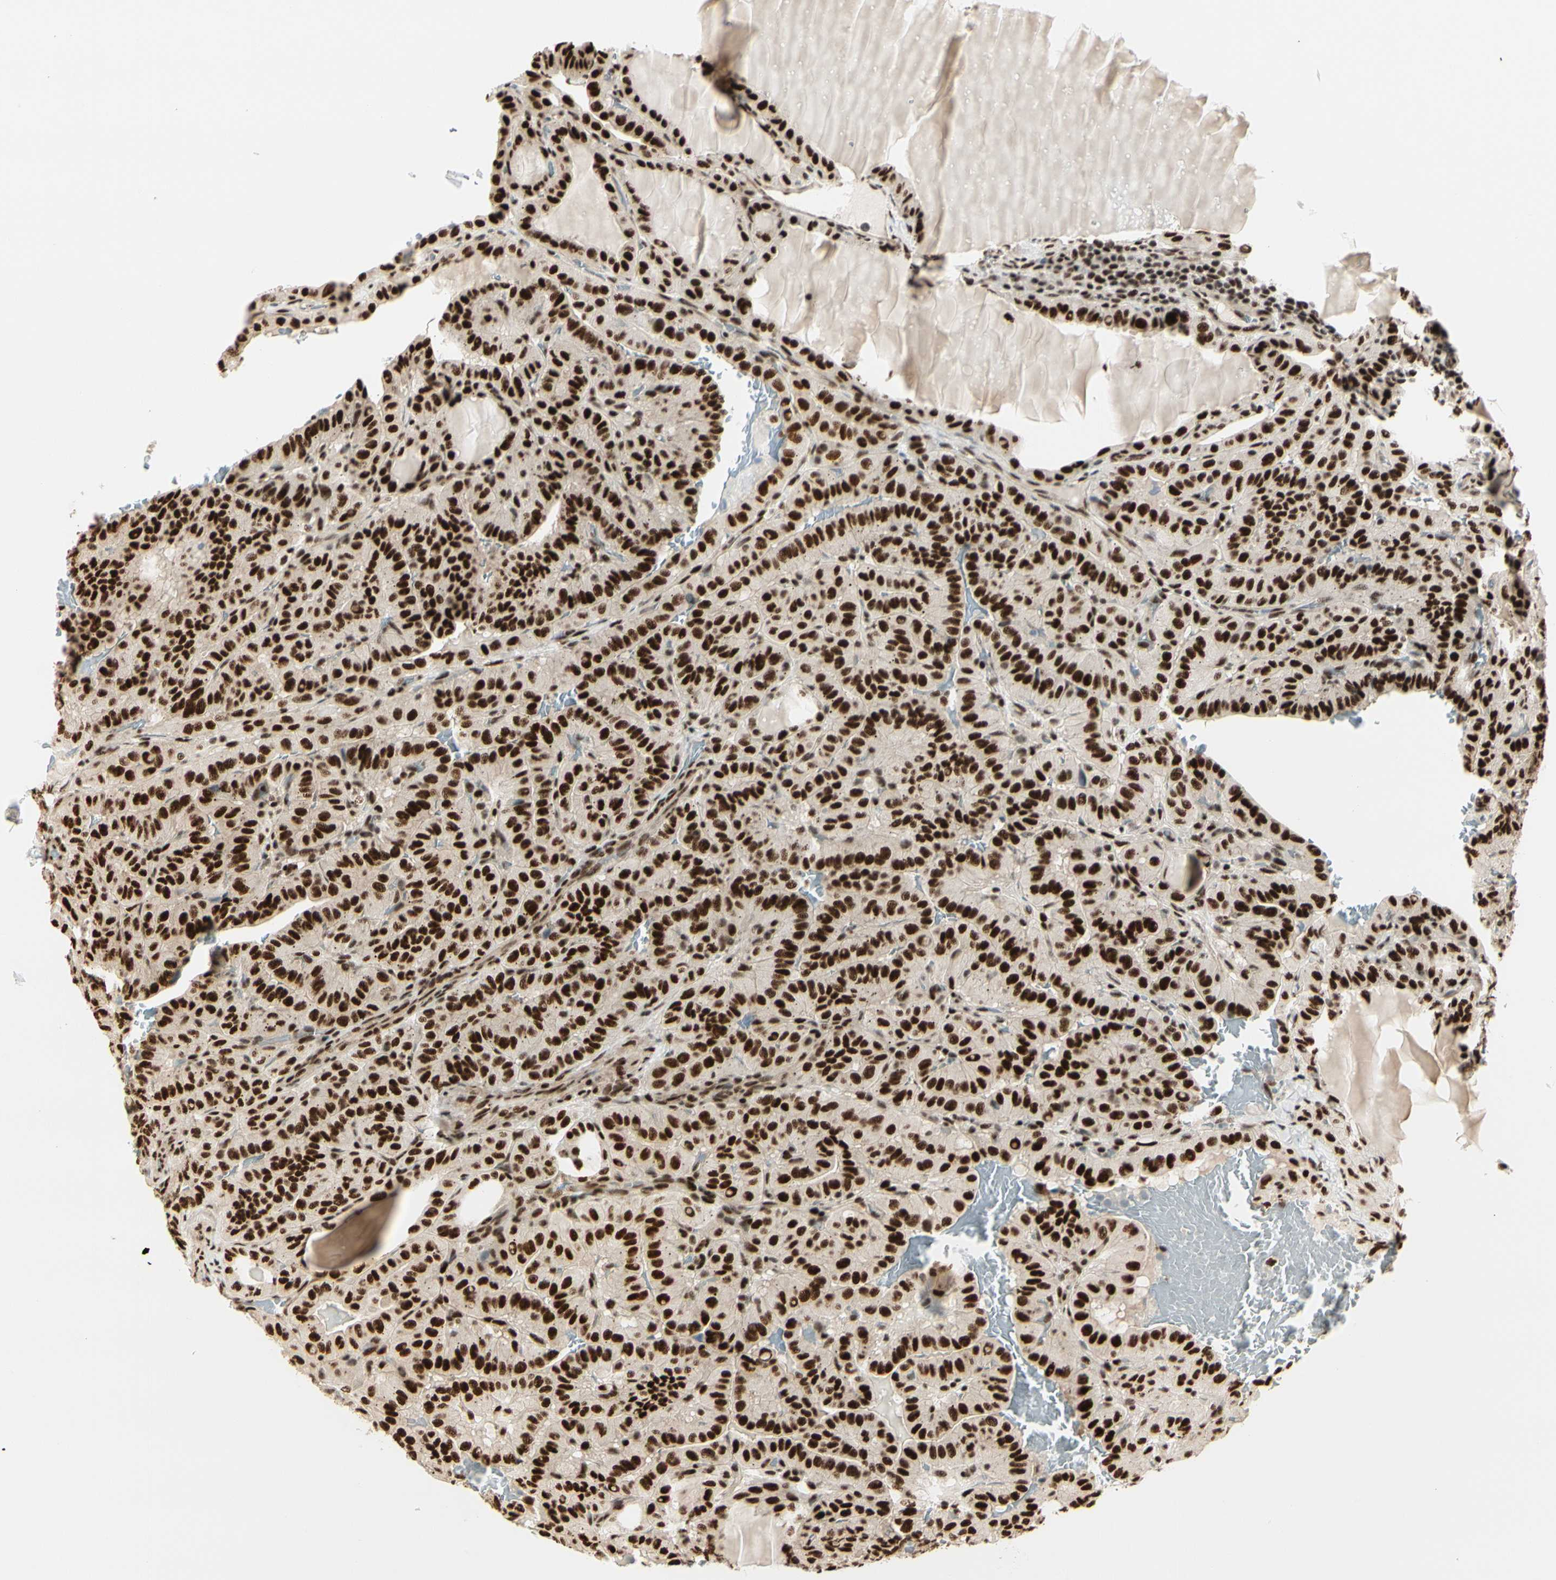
{"staining": {"intensity": "strong", "quantity": ">75%", "location": "nuclear"}, "tissue": "thyroid cancer", "cell_type": "Tumor cells", "image_type": "cancer", "snomed": [{"axis": "morphology", "description": "Papillary adenocarcinoma, NOS"}, {"axis": "topography", "description": "Thyroid gland"}], "caption": "Immunohistochemical staining of human thyroid cancer (papillary adenocarcinoma) displays strong nuclear protein staining in approximately >75% of tumor cells.", "gene": "HEXIM1", "patient": {"sex": "male", "age": 77}}